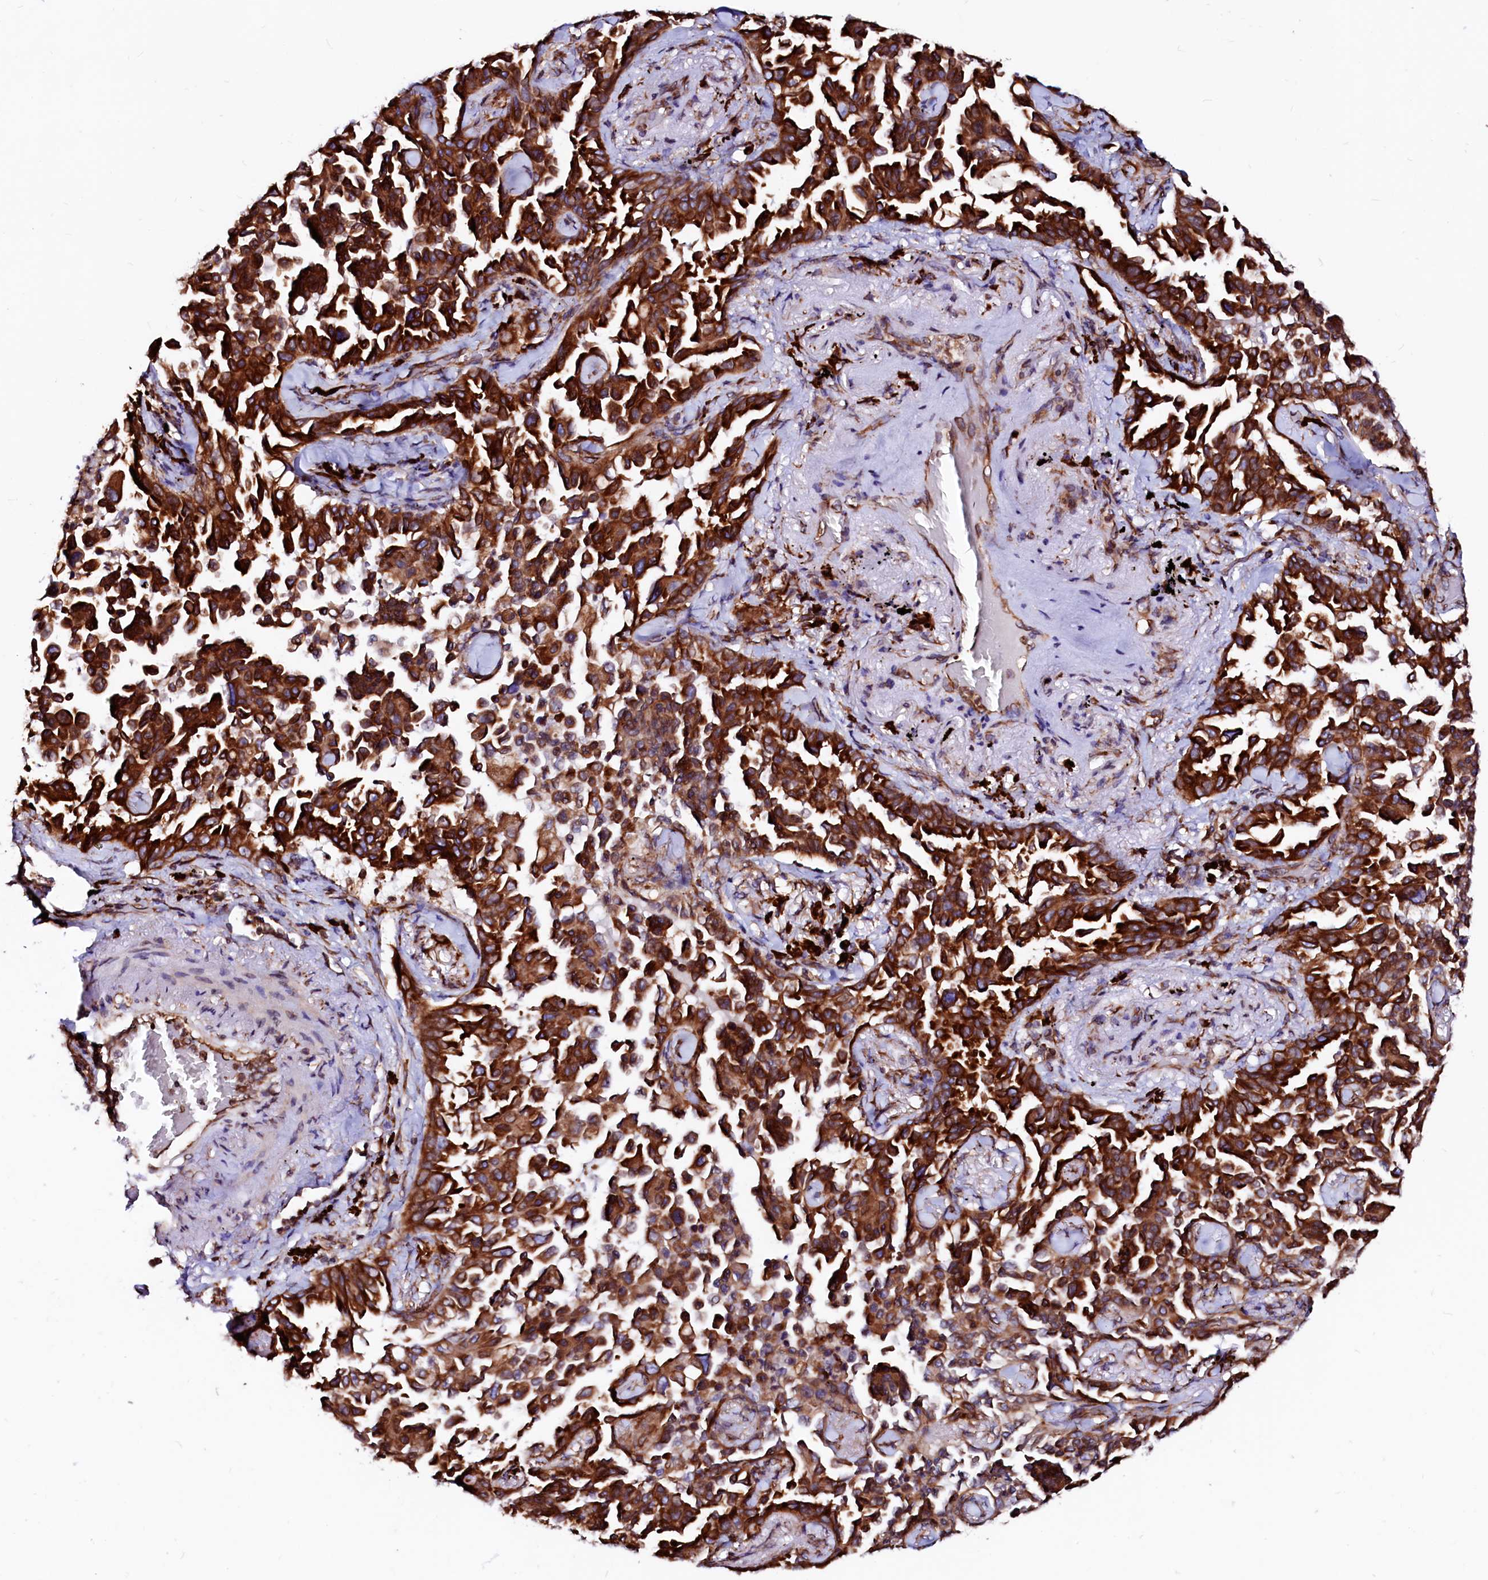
{"staining": {"intensity": "strong", "quantity": ">75%", "location": "cytoplasmic/membranous"}, "tissue": "lung cancer", "cell_type": "Tumor cells", "image_type": "cancer", "snomed": [{"axis": "morphology", "description": "Adenocarcinoma, NOS"}, {"axis": "topography", "description": "Lung"}], "caption": "There is high levels of strong cytoplasmic/membranous staining in tumor cells of lung cancer (adenocarcinoma), as demonstrated by immunohistochemical staining (brown color).", "gene": "DERL1", "patient": {"sex": "female", "age": 67}}